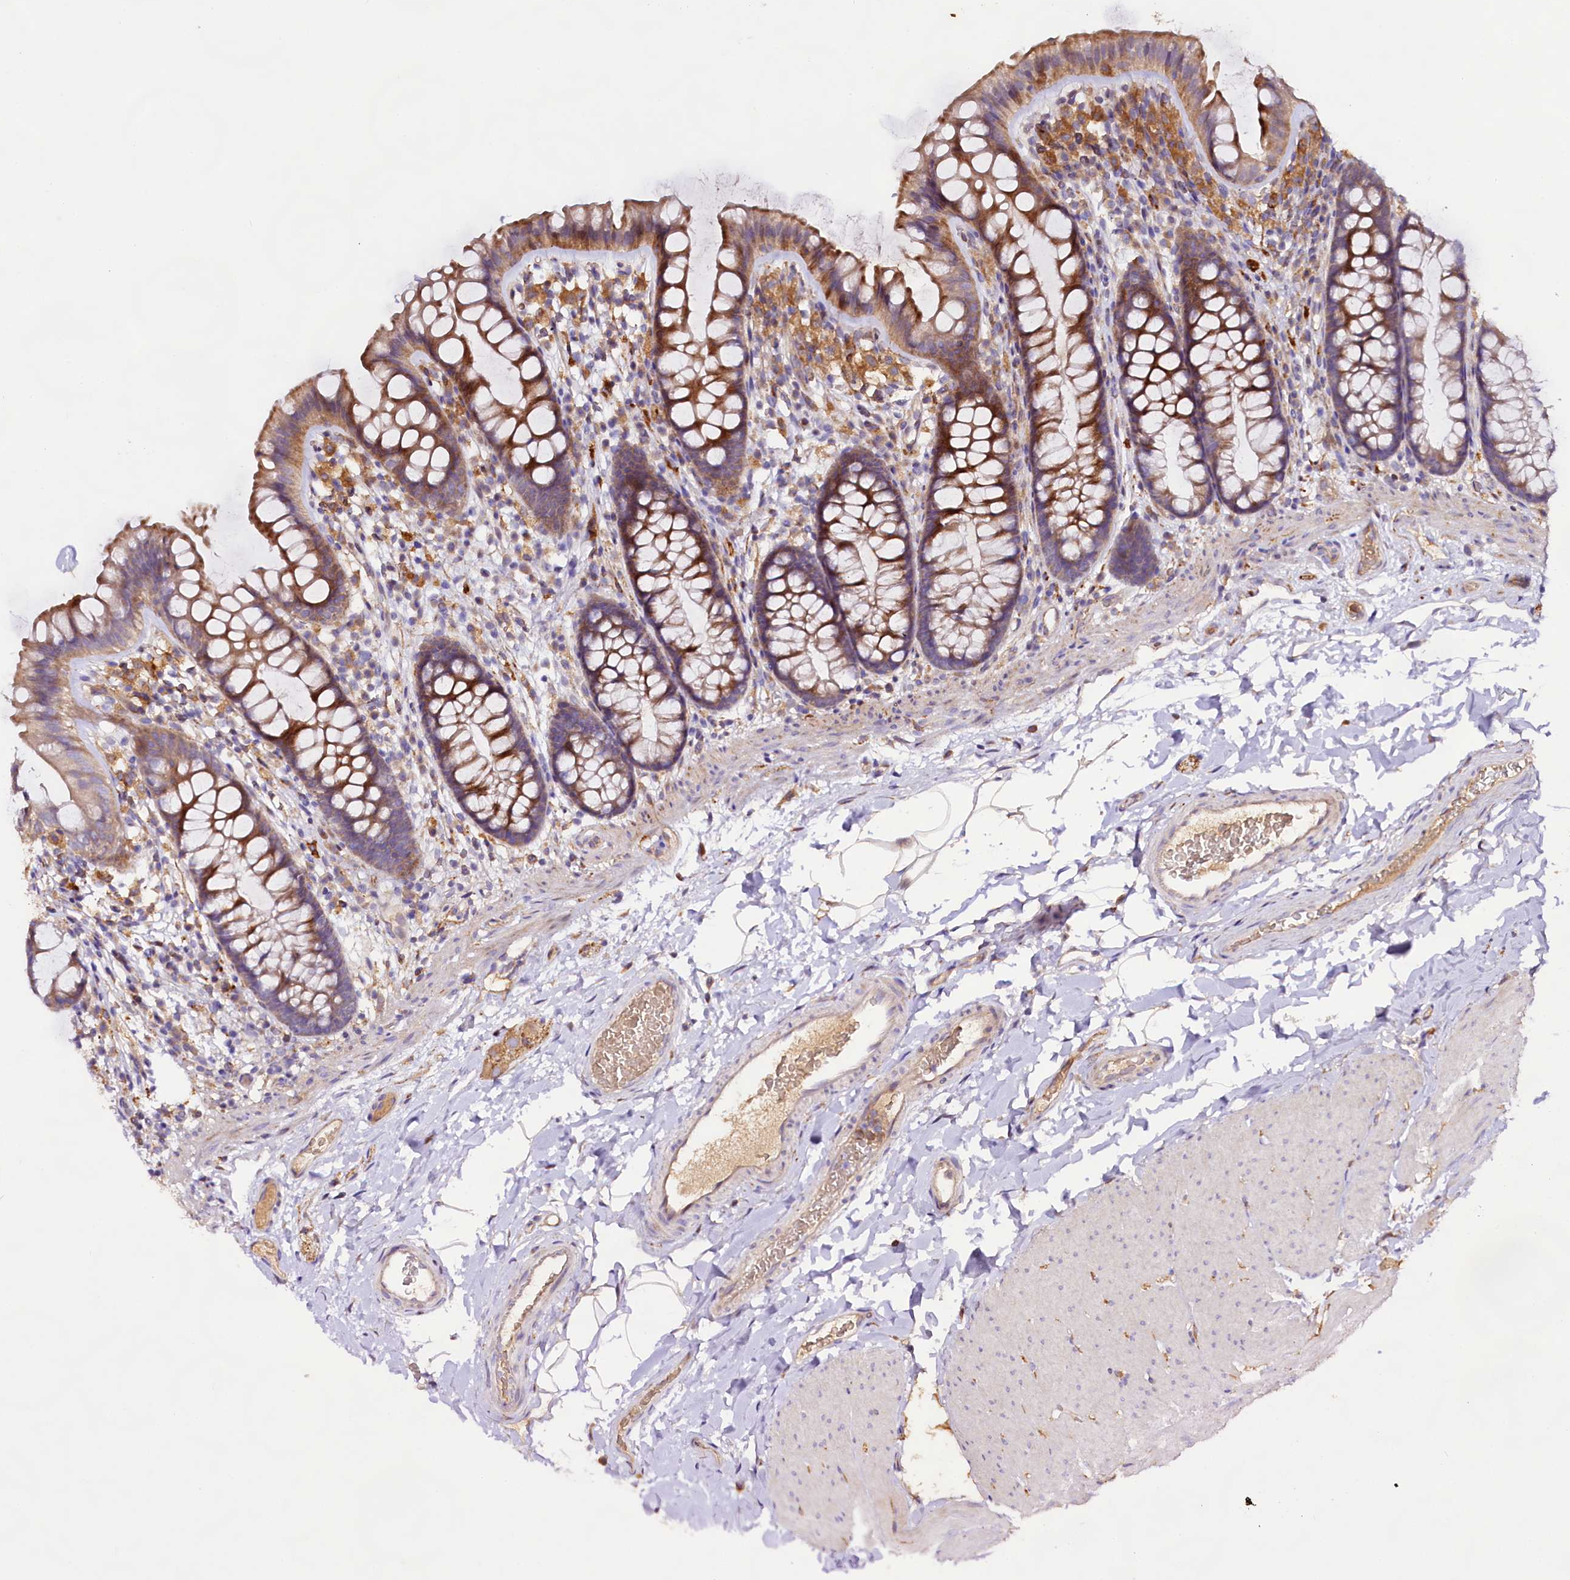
{"staining": {"intensity": "moderate", "quantity": ">75%", "location": "cytoplasmic/membranous"}, "tissue": "colon", "cell_type": "Endothelial cells", "image_type": "normal", "snomed": [{"axis": "morphology", "description": "Normal tissue, NOS"}, {"axis": "topography", "description": "Colon"}], "caption": "Immunohistochemistry (IHC) image of benign colon: colon stained using immunohistochemistry exhibits medium levels of moderate protein expression localized specifically in the cytoplasmic/membranous of endothelial cells, appearing as a cytoplasmic/membranous brown color.", "gene": "DMXL2", "patient": {"sex": "female", "age": 62}}